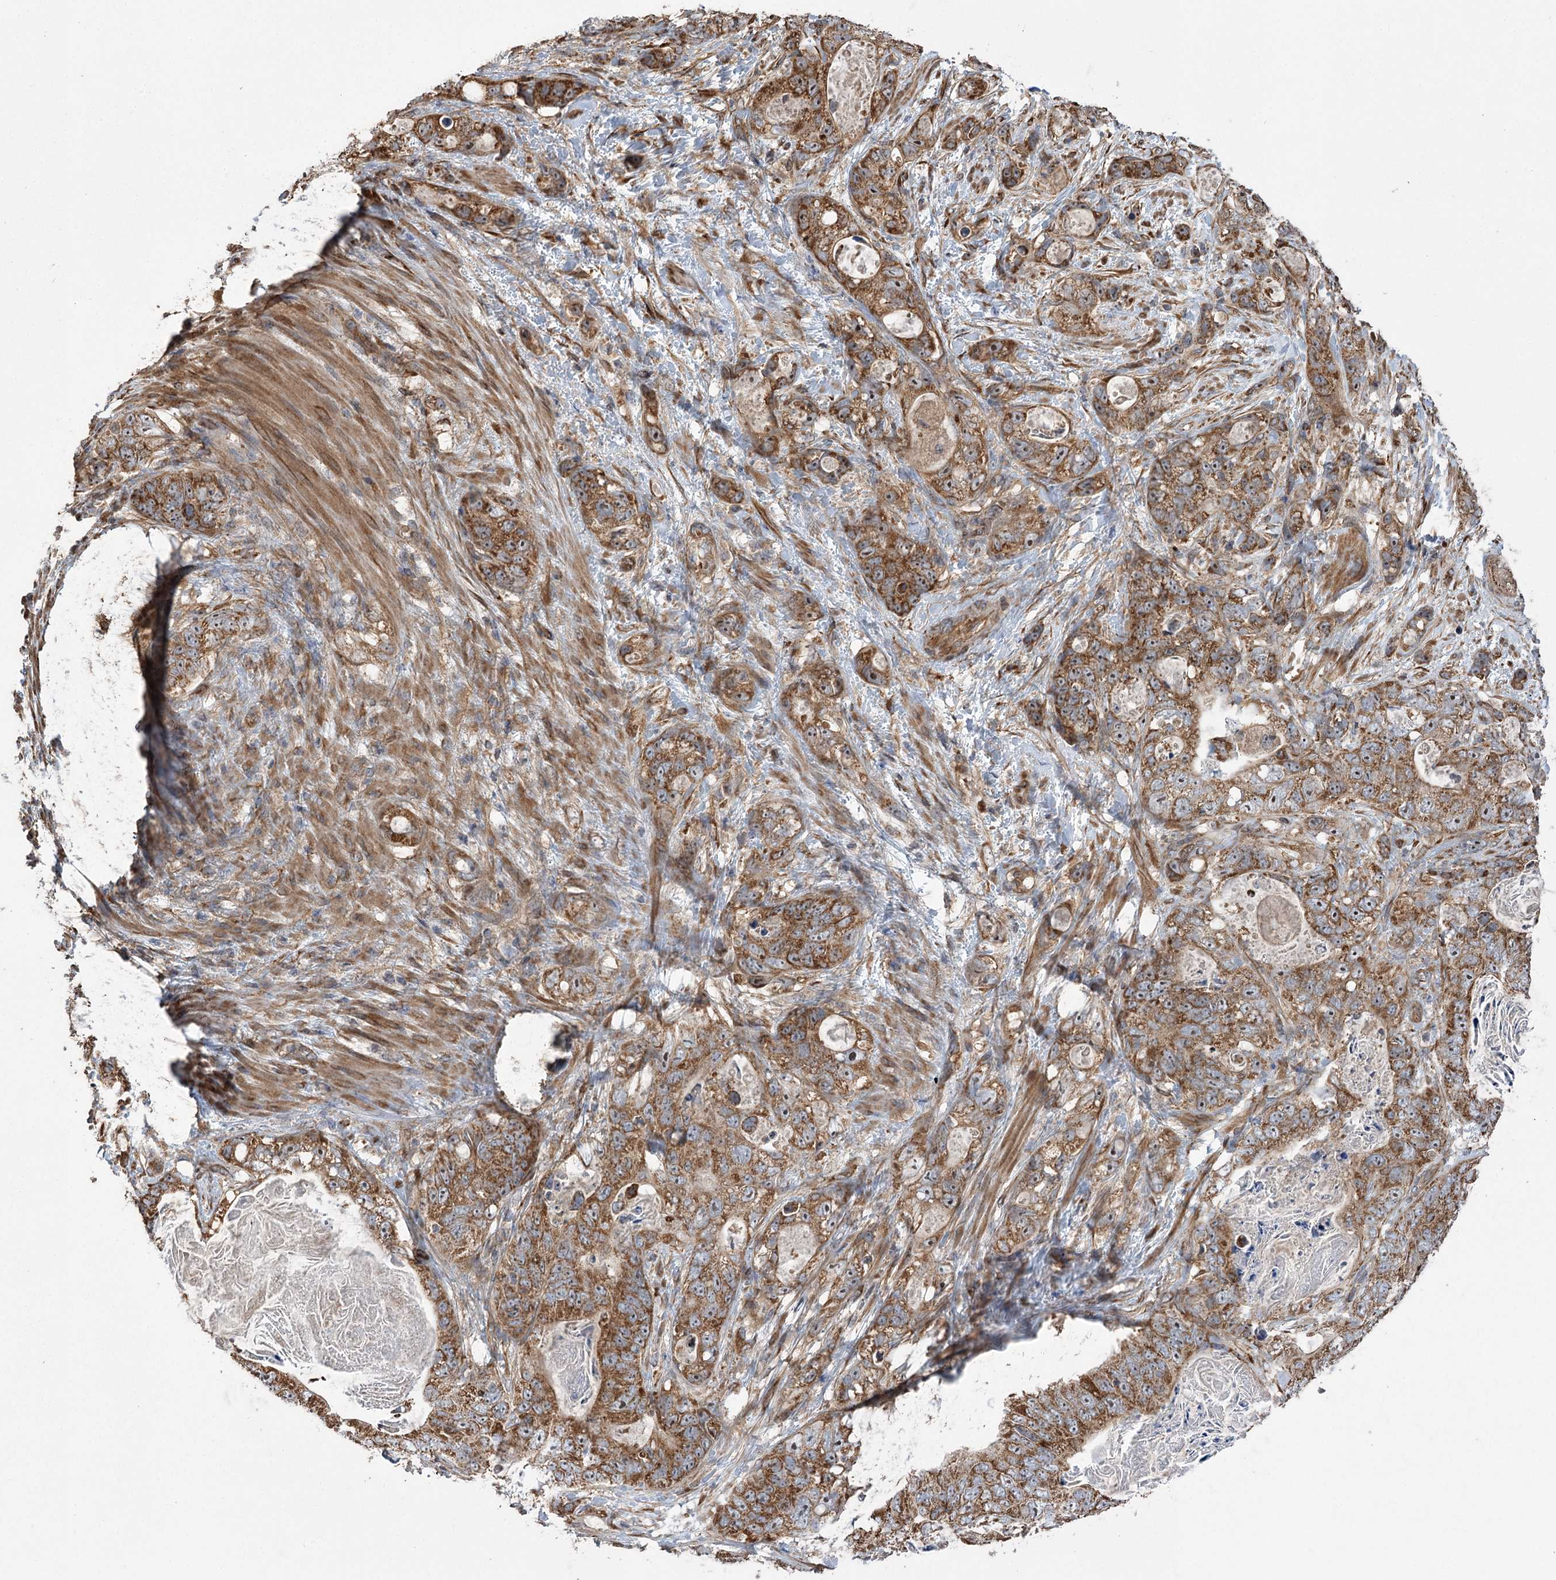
{"staining": {"intensity": "strong", "quantity": ">75%", "location": "cytoplasmic/membranous,nuclear"}, "tissue": "stomach cancer", "cell_type": "Tumor cells", "image_type": "cancer", "snomed": [{"axis": "morphology", "description": "Normal tissue, NOS"}, {"axis": "morphology", "description": "Adenocarcinoma, NOS"}, {"axis": "topography", "description": "Stomach"}], "caption": "An image of human adenocarcinoma (stomach) stained for a protein reveals strong cytoplasmic/membranous and nuclear brown staining in tumor cells. (DAB (3,3'-diaminobenzidine) = brown stain, brightfield microscopy at high magnification).", "gene": "RWDD4", "patient": {"sex": "female", "age": 89}}